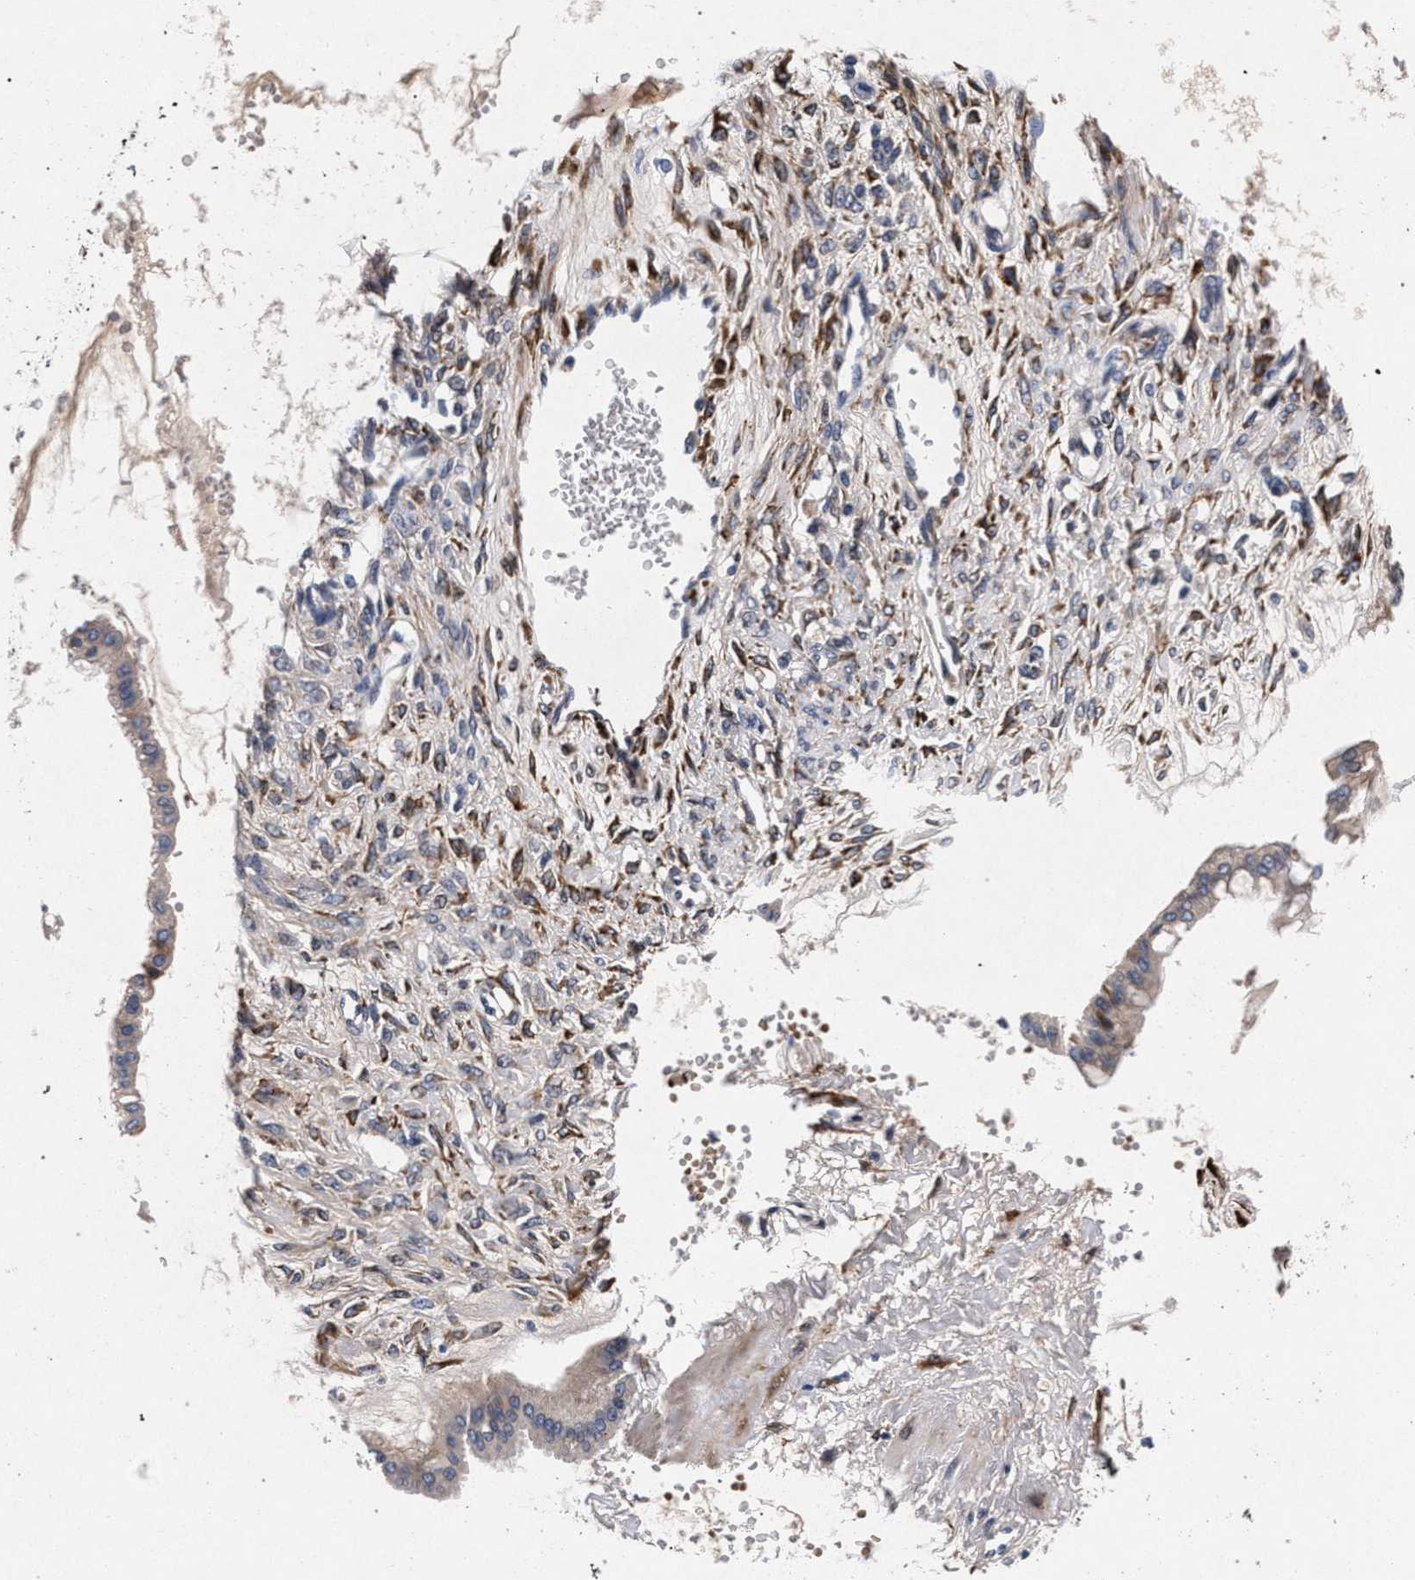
{"staining": {"intensity": "weak", "quantity": "<25%", "location": "cytoplasmic/membranous"}, "tissue": "ovarian cancer", "cell_type": "Tumor cells", "image_type": "cancer", "snomed": [{"axis": "morphology", "description": "Cystadenocarcinoma, mucinous, NOS"}, {"axis": "topography", "description": "Ovary"}], "caption": "High magnification brightfield microscopy of mucinous cystadenocarcinoma (ovarian) stained with DAB (3,3'-diaminobenzidine) (brown) and counterstained with hematoxylin (blue): tumor cells show no significant expression.", "gene": "NEK7", "patient": {"sex": "female", "age": 73}}